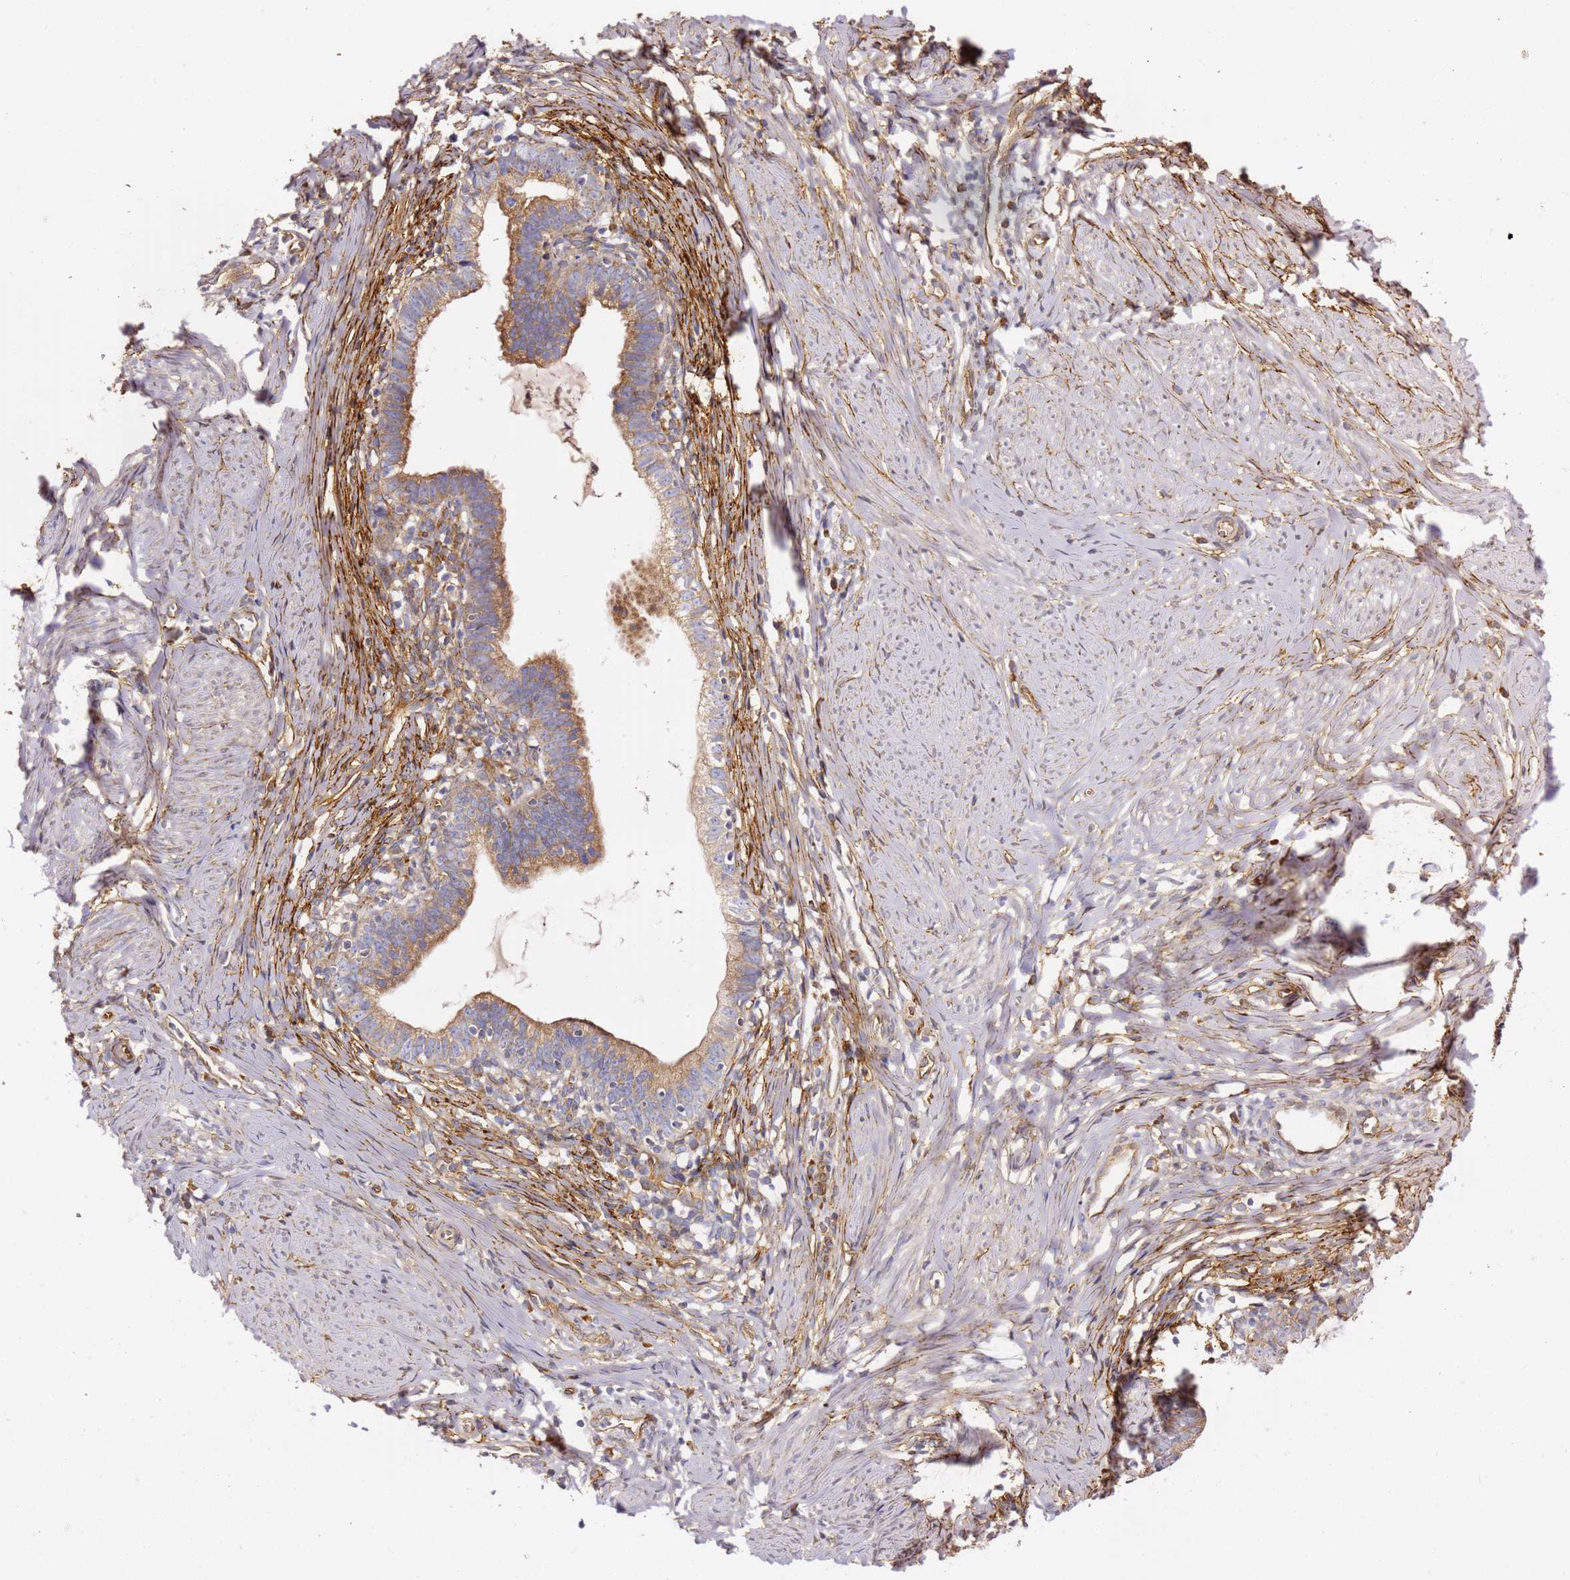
{"staining": {"intensity": "moderate", "quantity": ">75%", "location": "cytoplasmic/membranous"}, "tissue": "cervical cancer", "cell_type": "Tumor cells", "image_type": "cancer", "snomed": [{"axis": "morphology", "description": "Adenocarcinoma, NOS"}, {"axis": "topography", "description": "Cervix"}], "caption": "Adenocarcinoma (cervical) tissue shows moderate cytoplasmic/membranous staining in approximately >75% of tumor cells", "gene": "KIF7", "patient": {"sex": "female", "age": 36}}